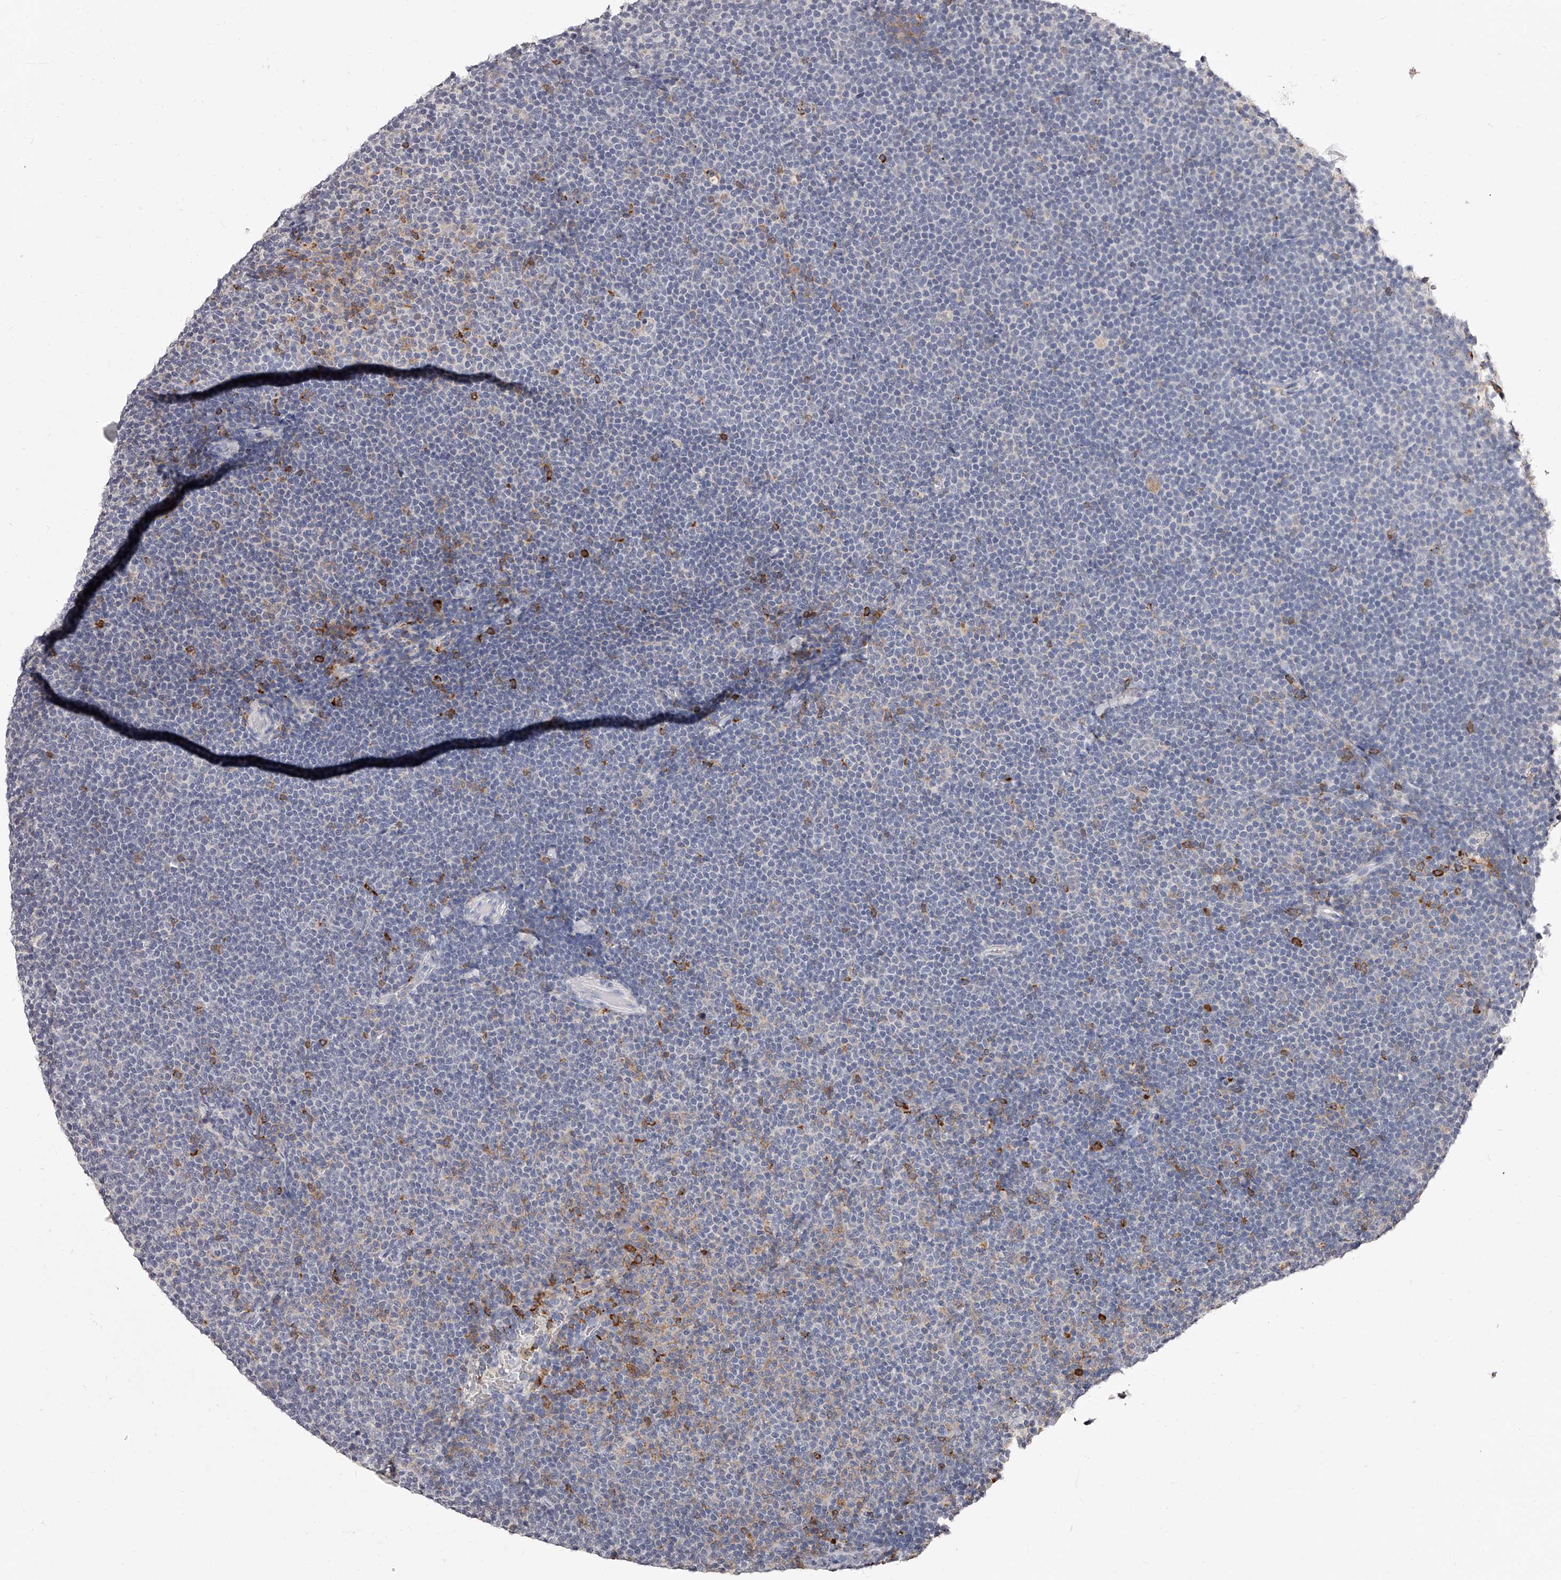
{"staining": {"intensity": "negative", "quantity": "none", "location": "none"}, "tissue": "lymphoma", "cell_type": "Tumor cells", "image_type": "cancer", "snomed": [{"axis": "morphology", "description": "Malignant lymphoma, non-Hodgkin's type, Low grade"}, {"axis": "topography", "description": "Lymph node"}], "caption": "A micrograph of human malignant lymphoma, non-Hodgkin's type (low-grade) is negative for staining in tumor cells.", "gene": "PACSIN1", "patient": {"sex": "female", "age": 53}}